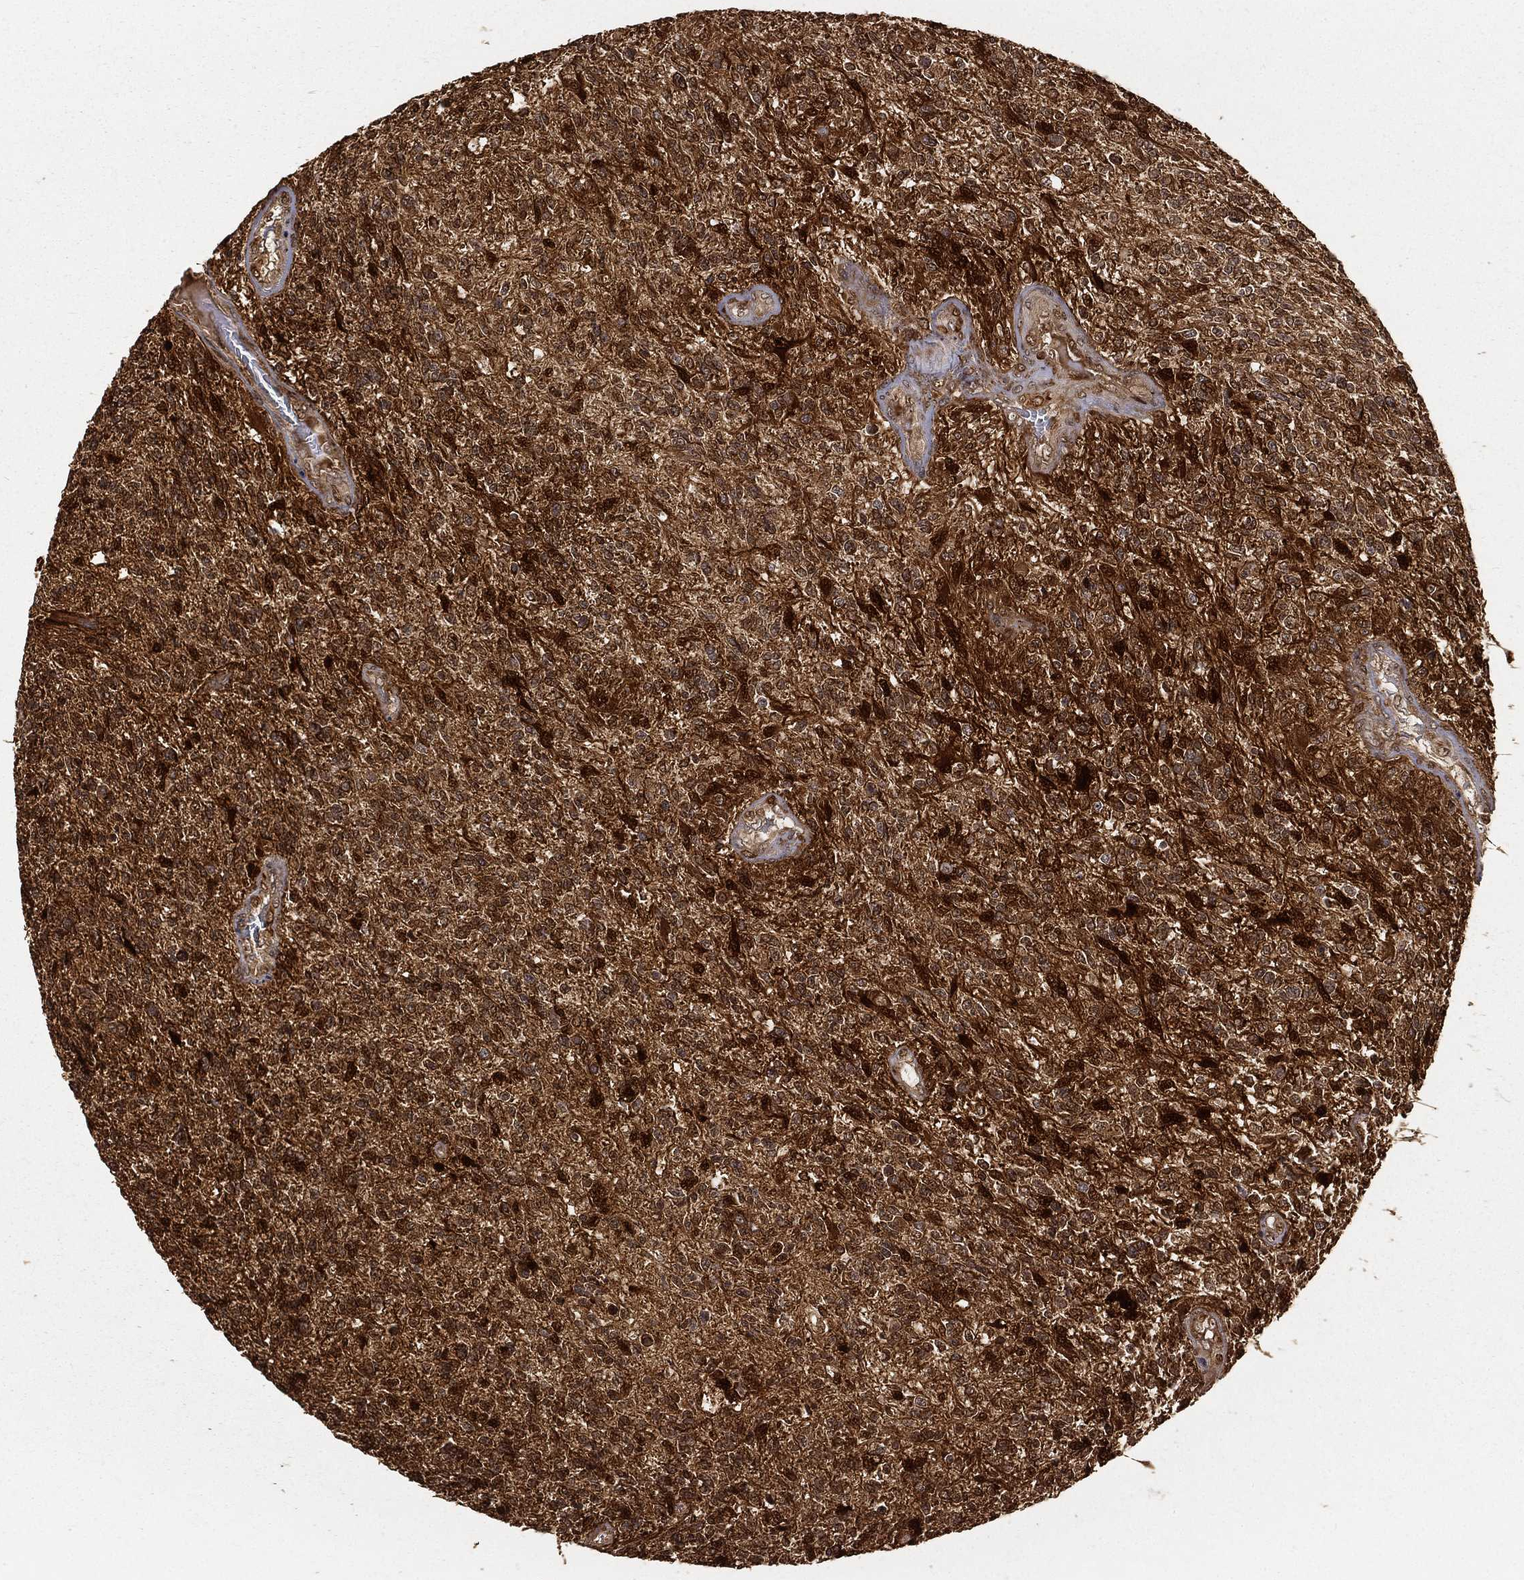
{"staining": {"intensity": "strong", "quantity": ">75%", "location": "cytoplasmic/membranous,nuclear"}, "tissue": "glioma", "cell_type": "Tumor cells", "image_type": "cancer", "snomed": [{"axis": "morphology", "description": "Glioma, malignant, High grade"}, {"axis": "topography", "description": "Brain"}], "caption": "A brown stain shows strong cytoplasmic/membranous and nuclear positivity of a protein in glioma tumor cells.", "gene": "MAPK1", "patient": {"sex": "male", "age": 56}}